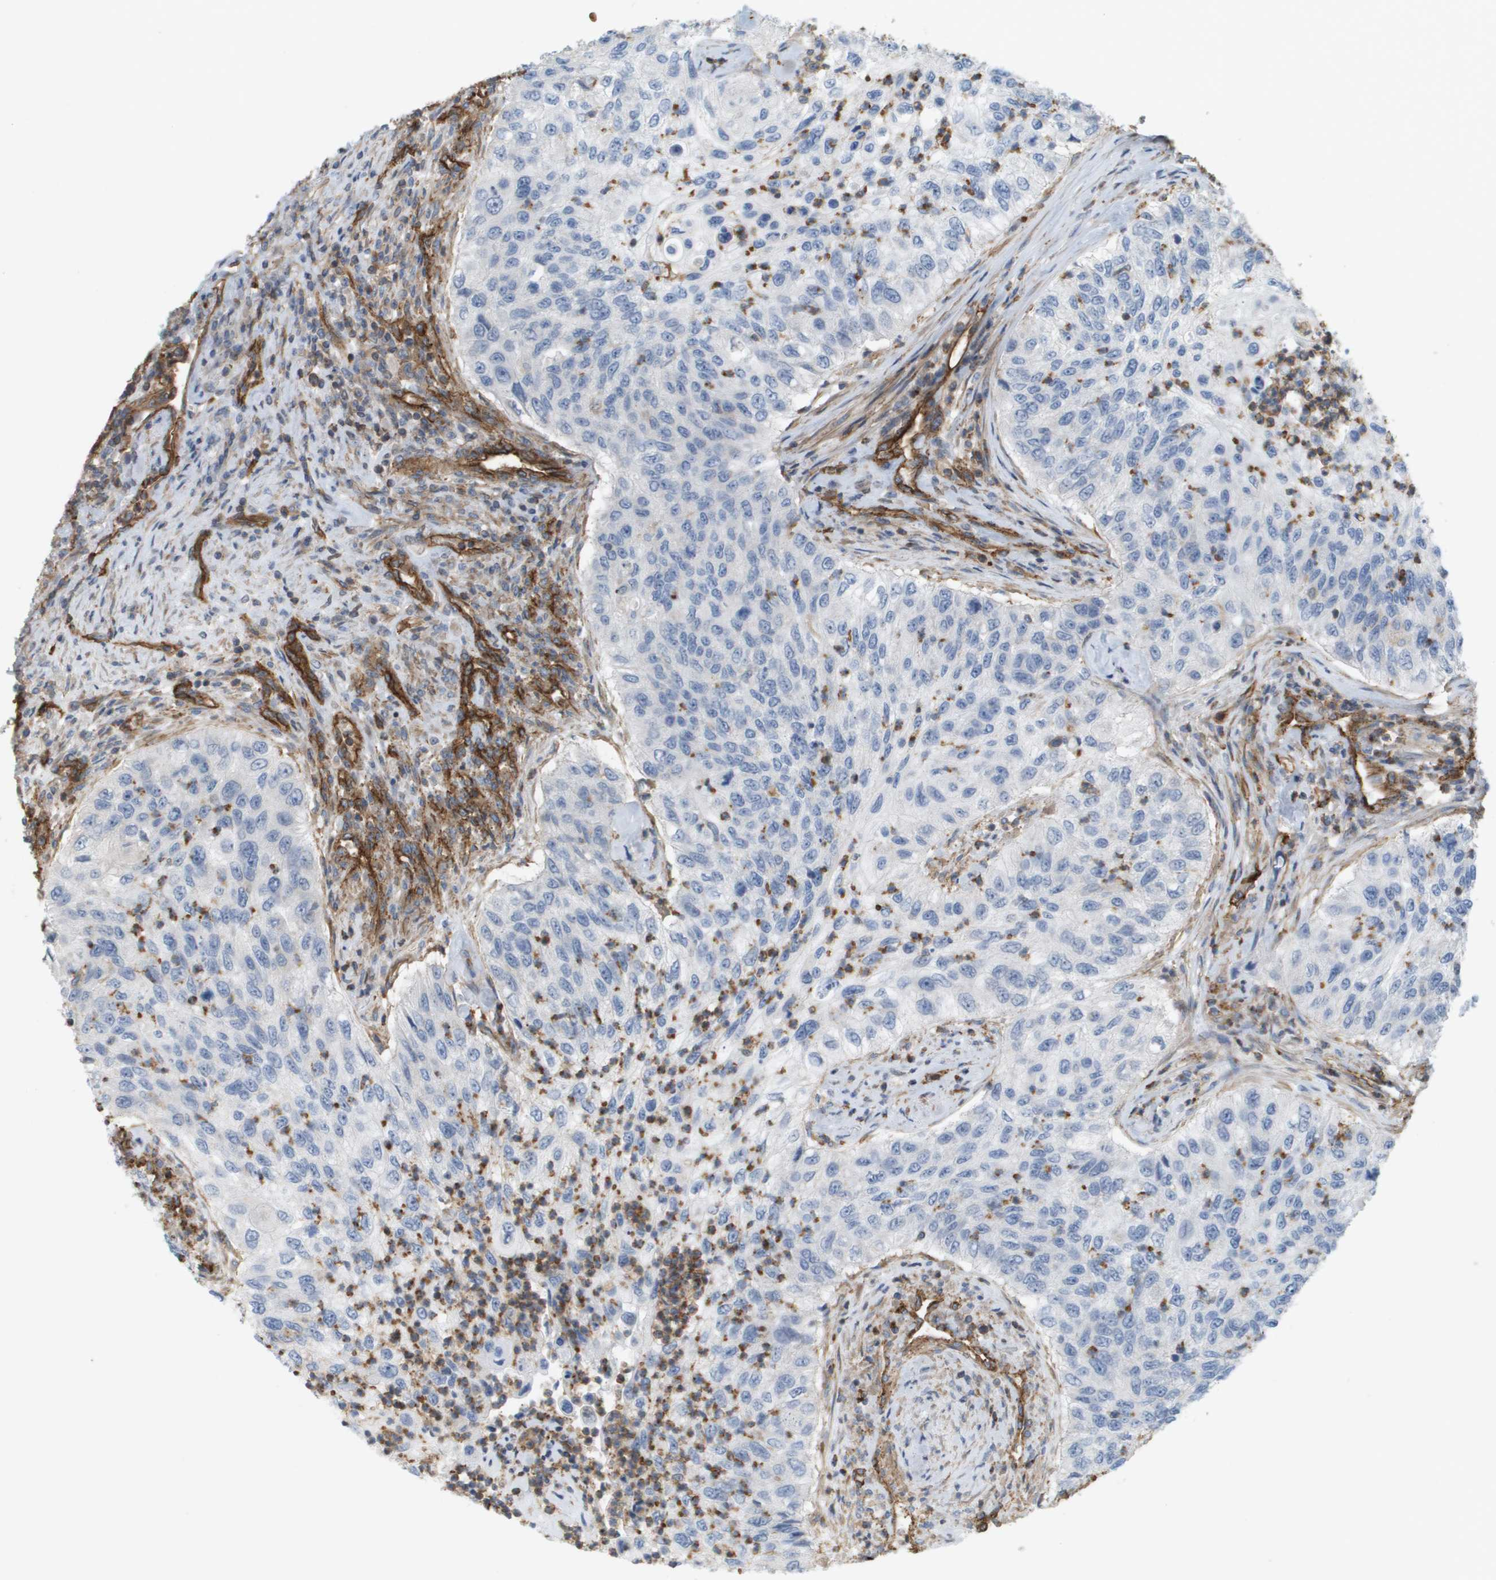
{"staining": {"intensity": "negative", "quantity": "none", "location": "none"}, "tissue": "urothelial cancer", "cell_type": "Tumor cells", "image_type": "cancer", "snomed": [{"axis": "morphology", "description": "Urothelial carcinoma, High grade"}, {"axis": "topography", "description": "Urinary bladder"}], "caption": "A photomicrograph of human urothelial carcinoma (high-grade) is negative for staining in tumor cells.", "gene": "SGMS2", "patient": {"sex": "female", "age": 60}}